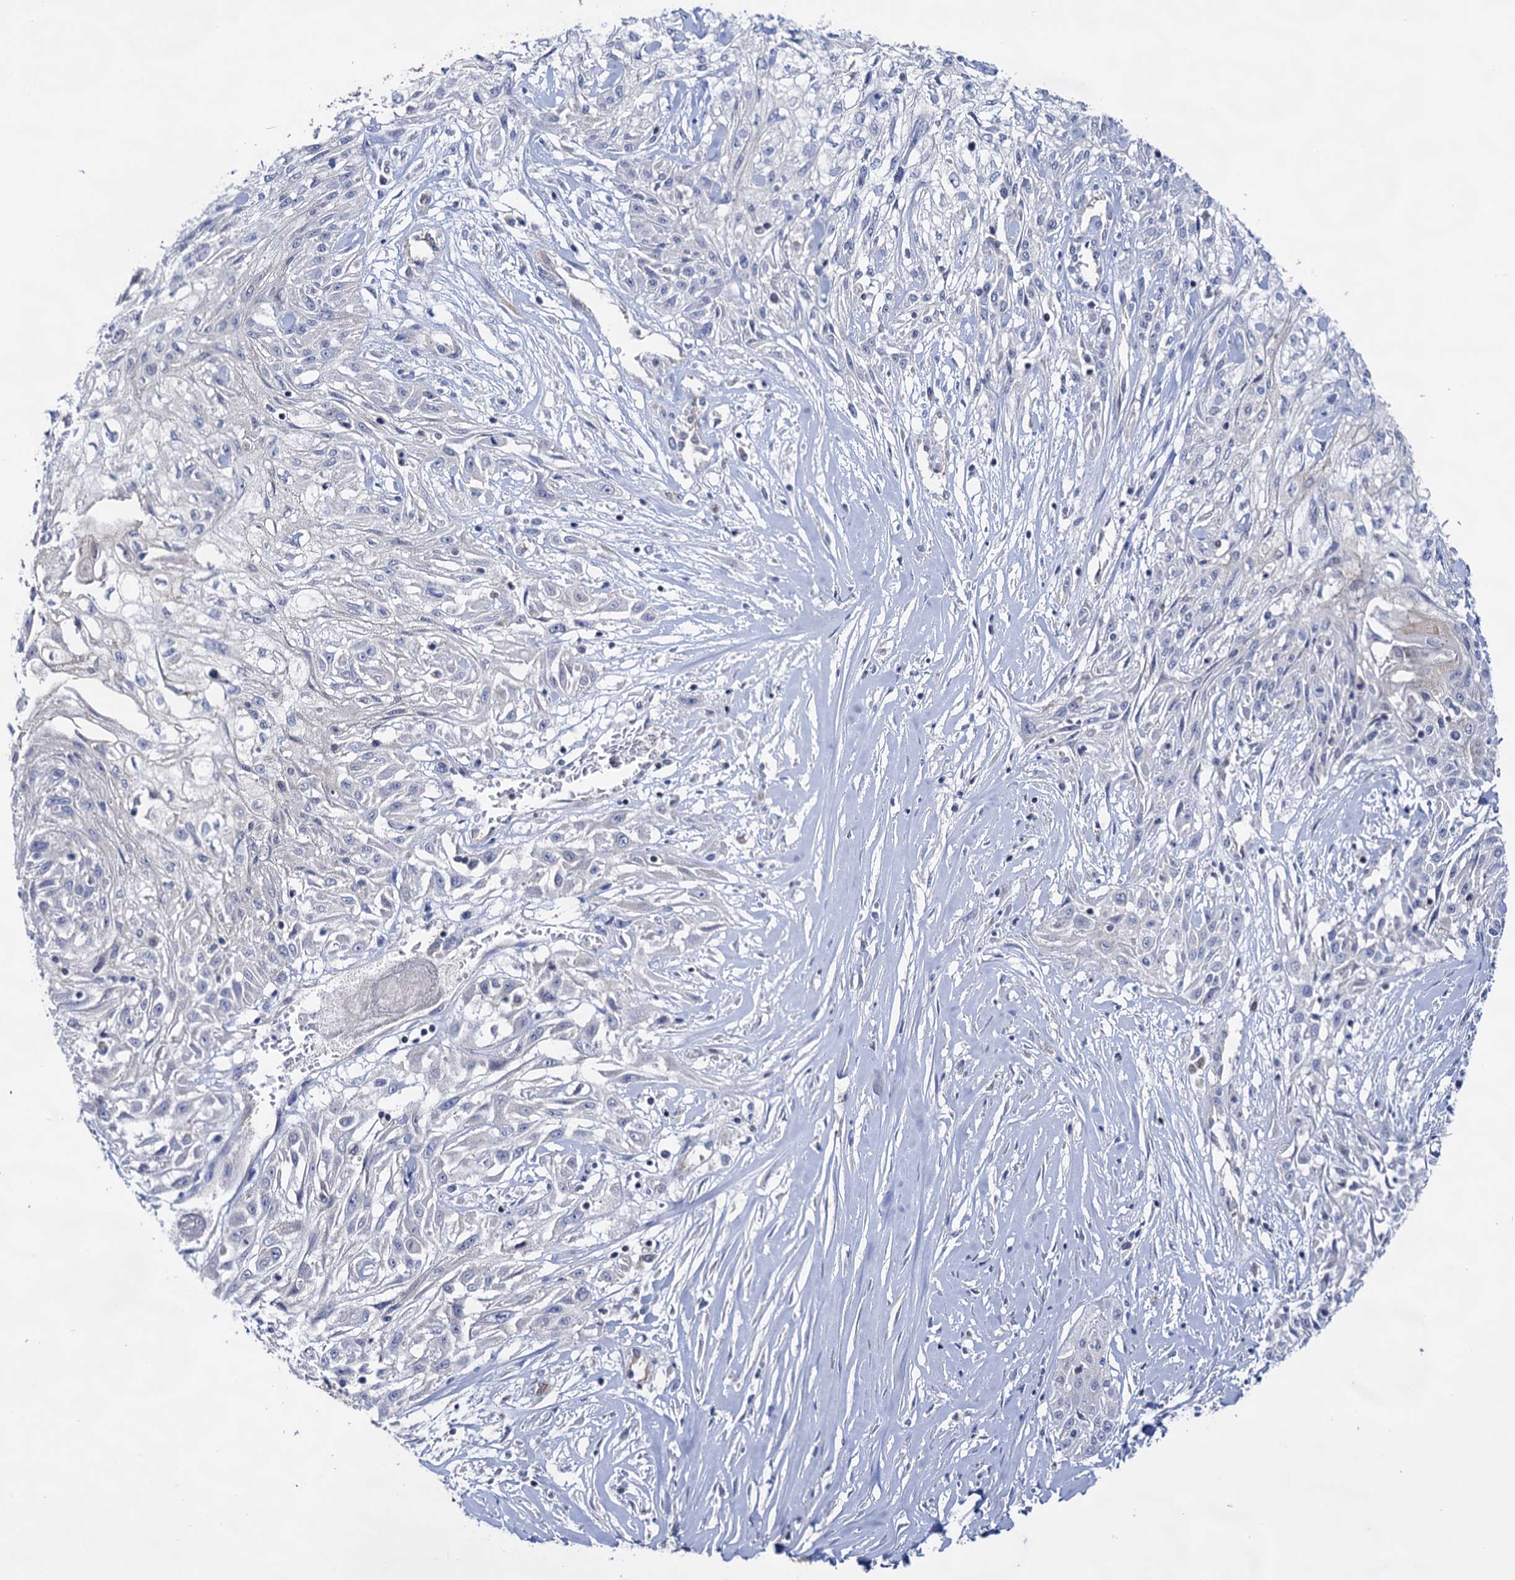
{"staining": {"intensity": "negative", "quantity": "none", "location": "none"}, "tissue": "skin cancer", "cell_type": "Tumor cells", "image_type": "cancer", "snomed": [{"axis": "morphology", "description": "Squamous cell carcinoma, NOS"}, {"axis": "morphology", "description": "Squamous cell carcinoma, metastatic, NOS"}, {"axis": "topography", "description": "Skin"}, {"axis": "topography", "description": "Lymph node"}], "caption": "This is an immunohistochemistry (IHC) histopathology image of human skin cancer (squamous cell carcinoma). There is no staining in tumor cells.", "gene": "ABLIM1", "patient": {"sex": "male", "age": 75}}